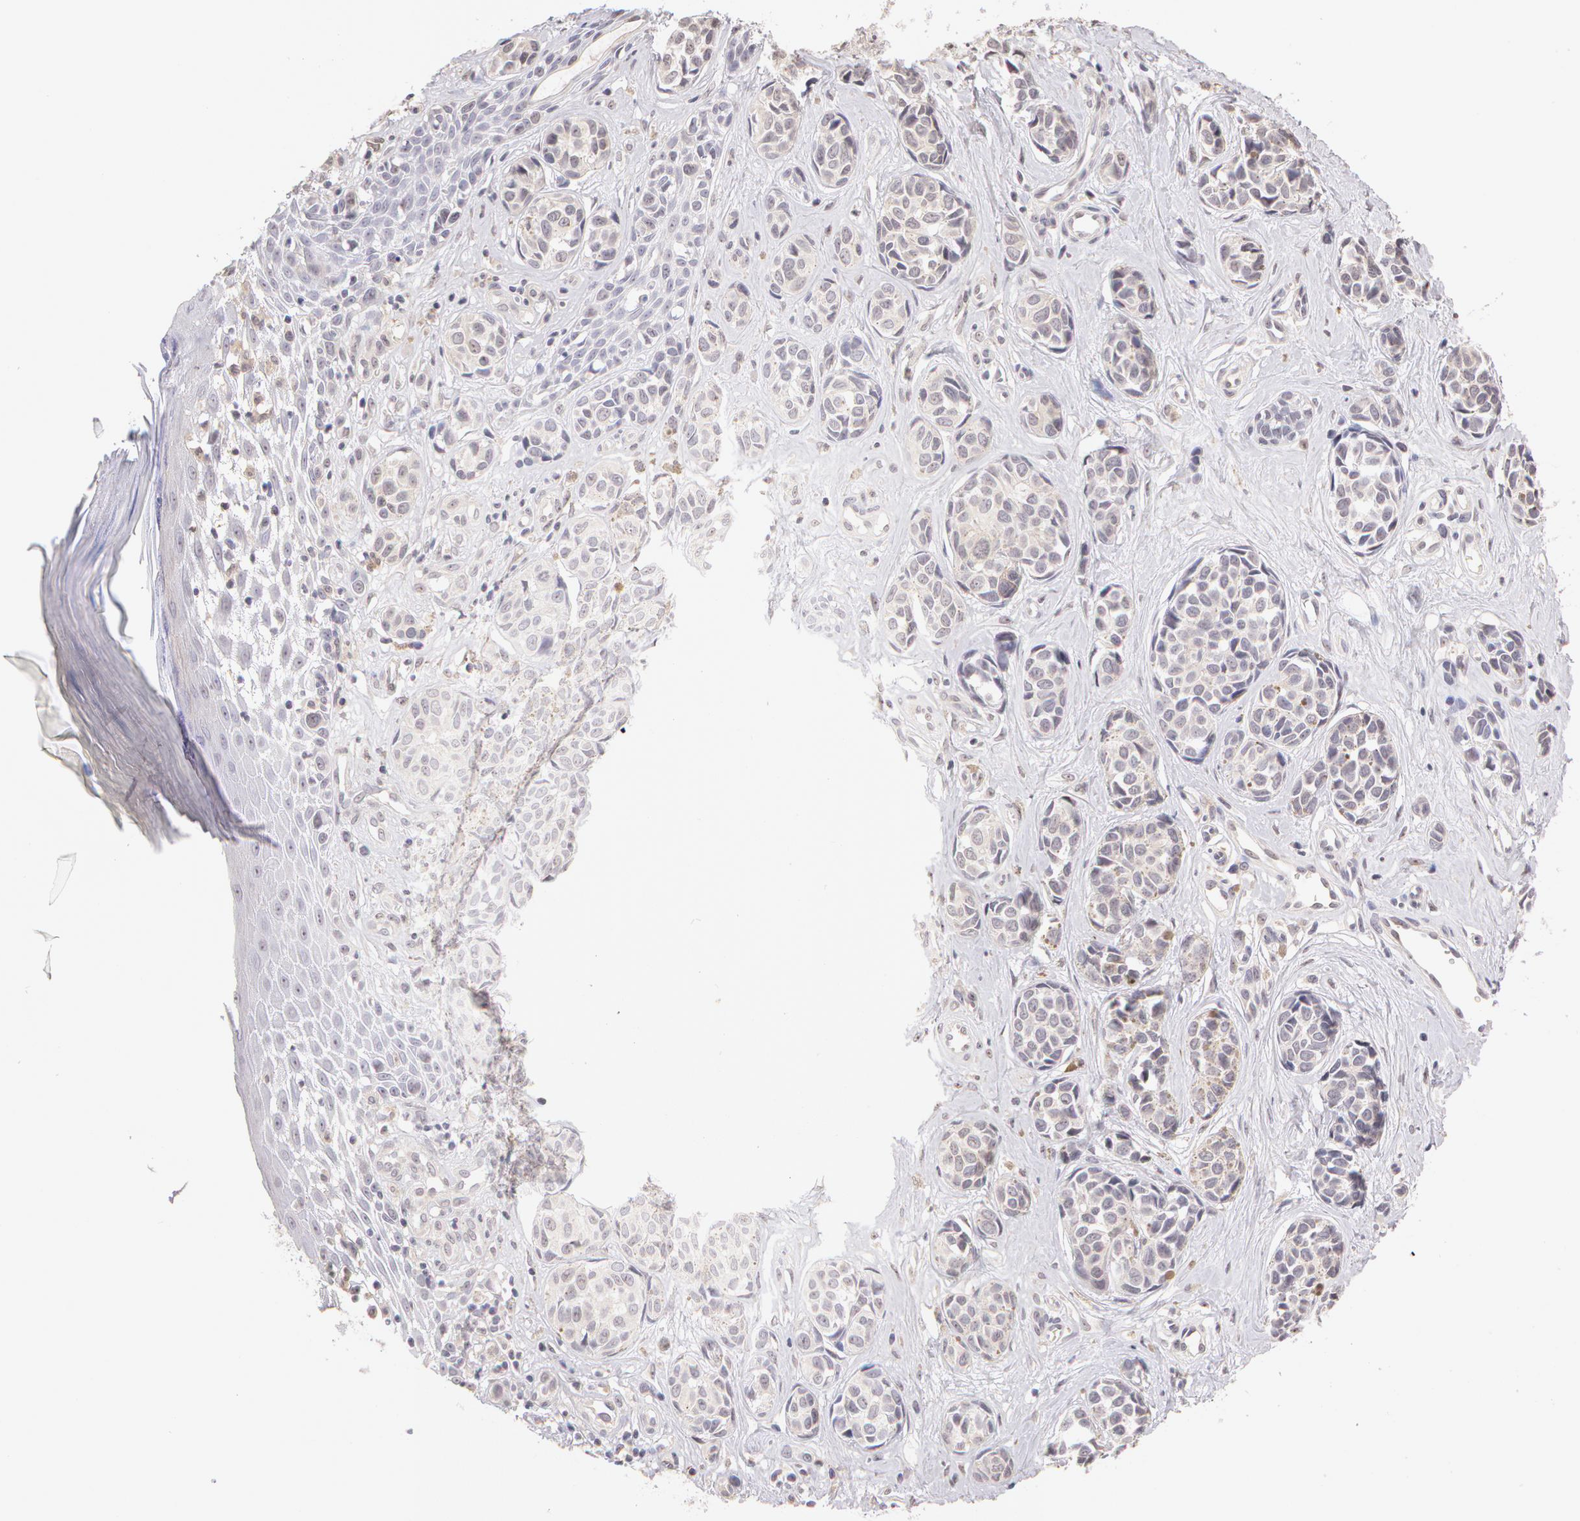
{"staining": {"intensity": "negative", "quantity": "none", "location": "none"}, "tissue": "melanoma", "cell_type": "Tumor cells", "image_type": "cancer", "snomed": [{"axis": "morphology", "description": "Malignant melanoma, NOS"}, {"axis": "topography", "description": "Skin"}], "caption": "Tumor cells are negative for brown protein staining in melanoma.", "gene": "ZNF597", "patient": {"sex": "male", "age": 79}}